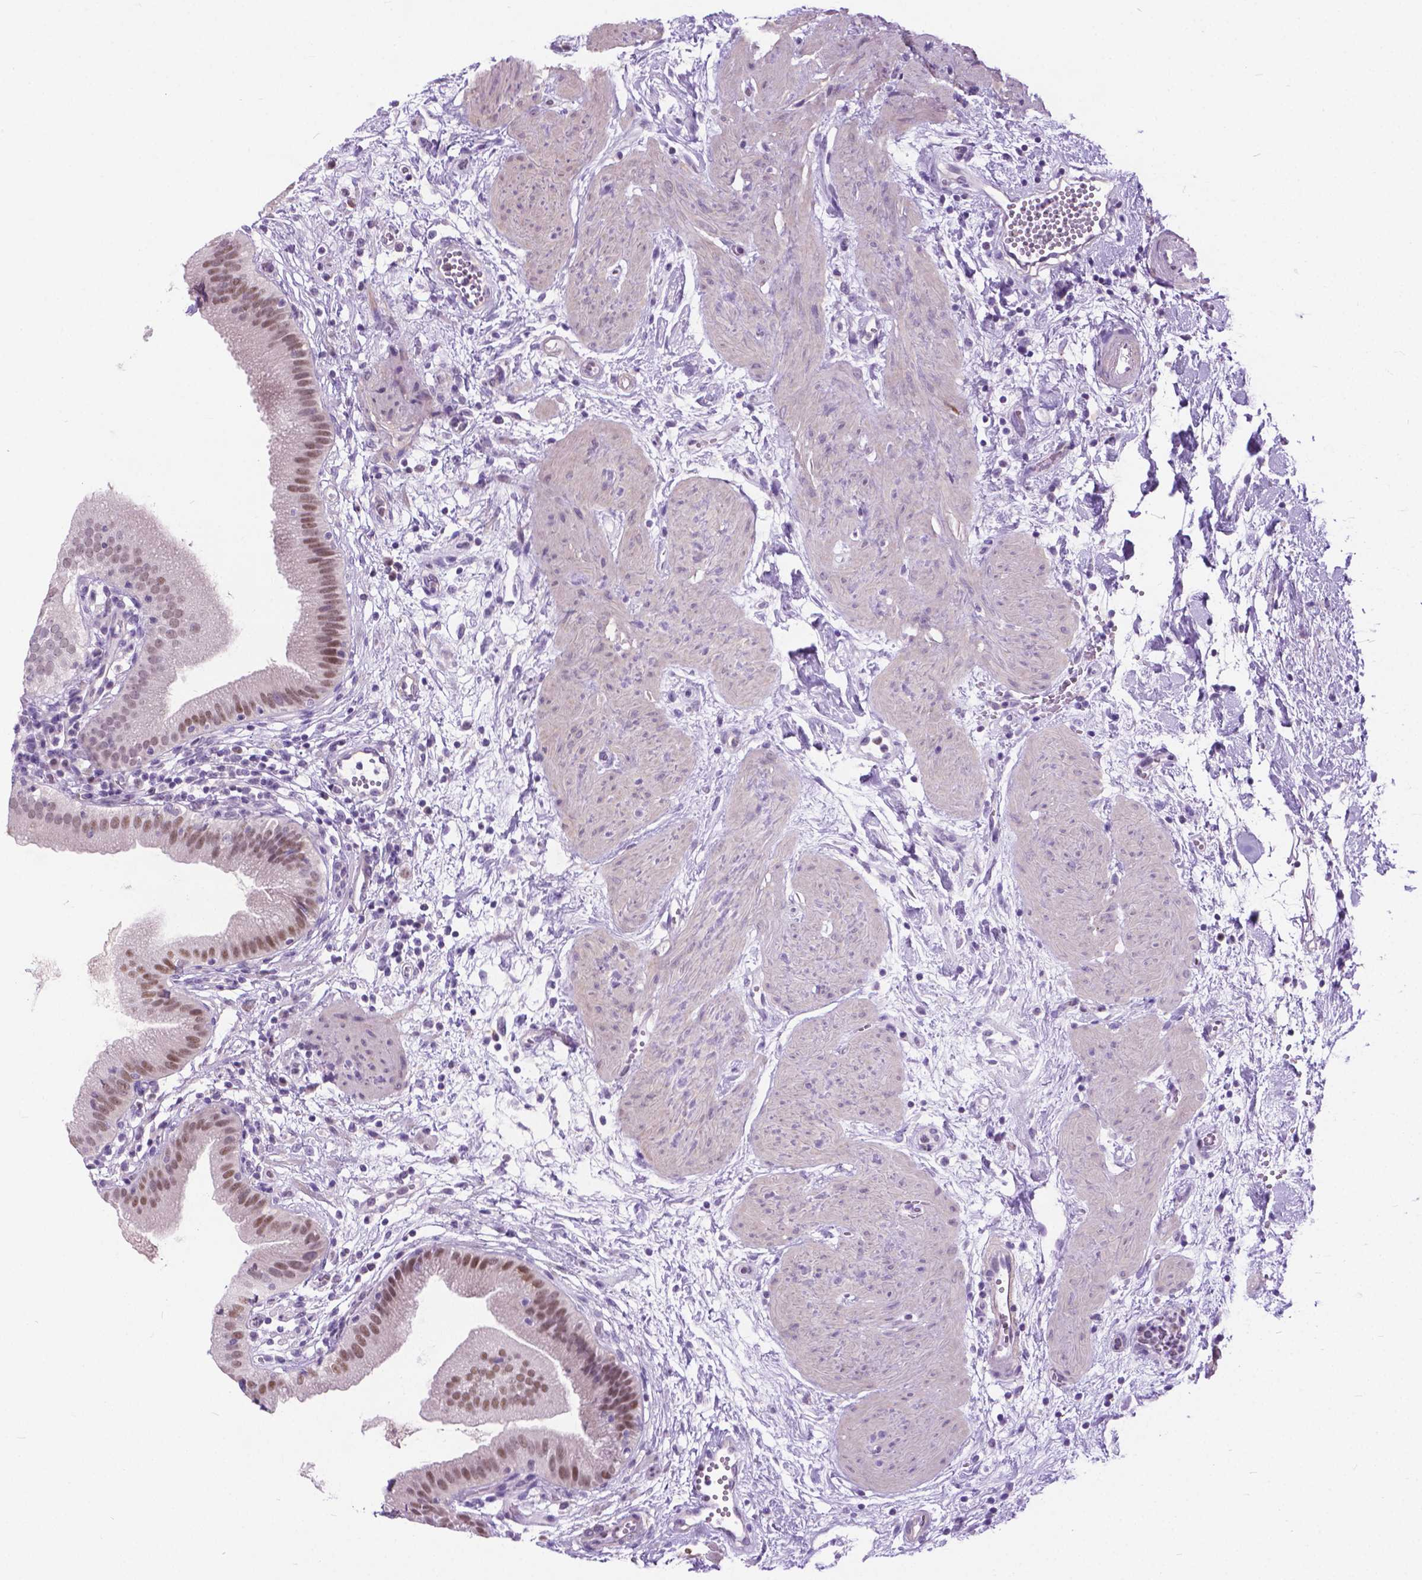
{"staining": {"intensity": "moderate", "quantity": ">75%", "location": "nuclear"}, "tissue": "gallbladder", "cell_type": "Glandular cells", "image_type": "normal", "snomed": [{"axis": "morphology", "description": "Normal tissue, NOS"}, {"axis": "topography", "description": "Gallbladder"}], "caption": "The immunohistochemical stain highlights moderate nuclear positivity in glandular cells of normal gallbladder. Immunohistochemistry stains the protein of interest in brown and the nuclei are stained blue.", "gene": "APCDD1L", "patient": {"sex": "female", "age": 65}}